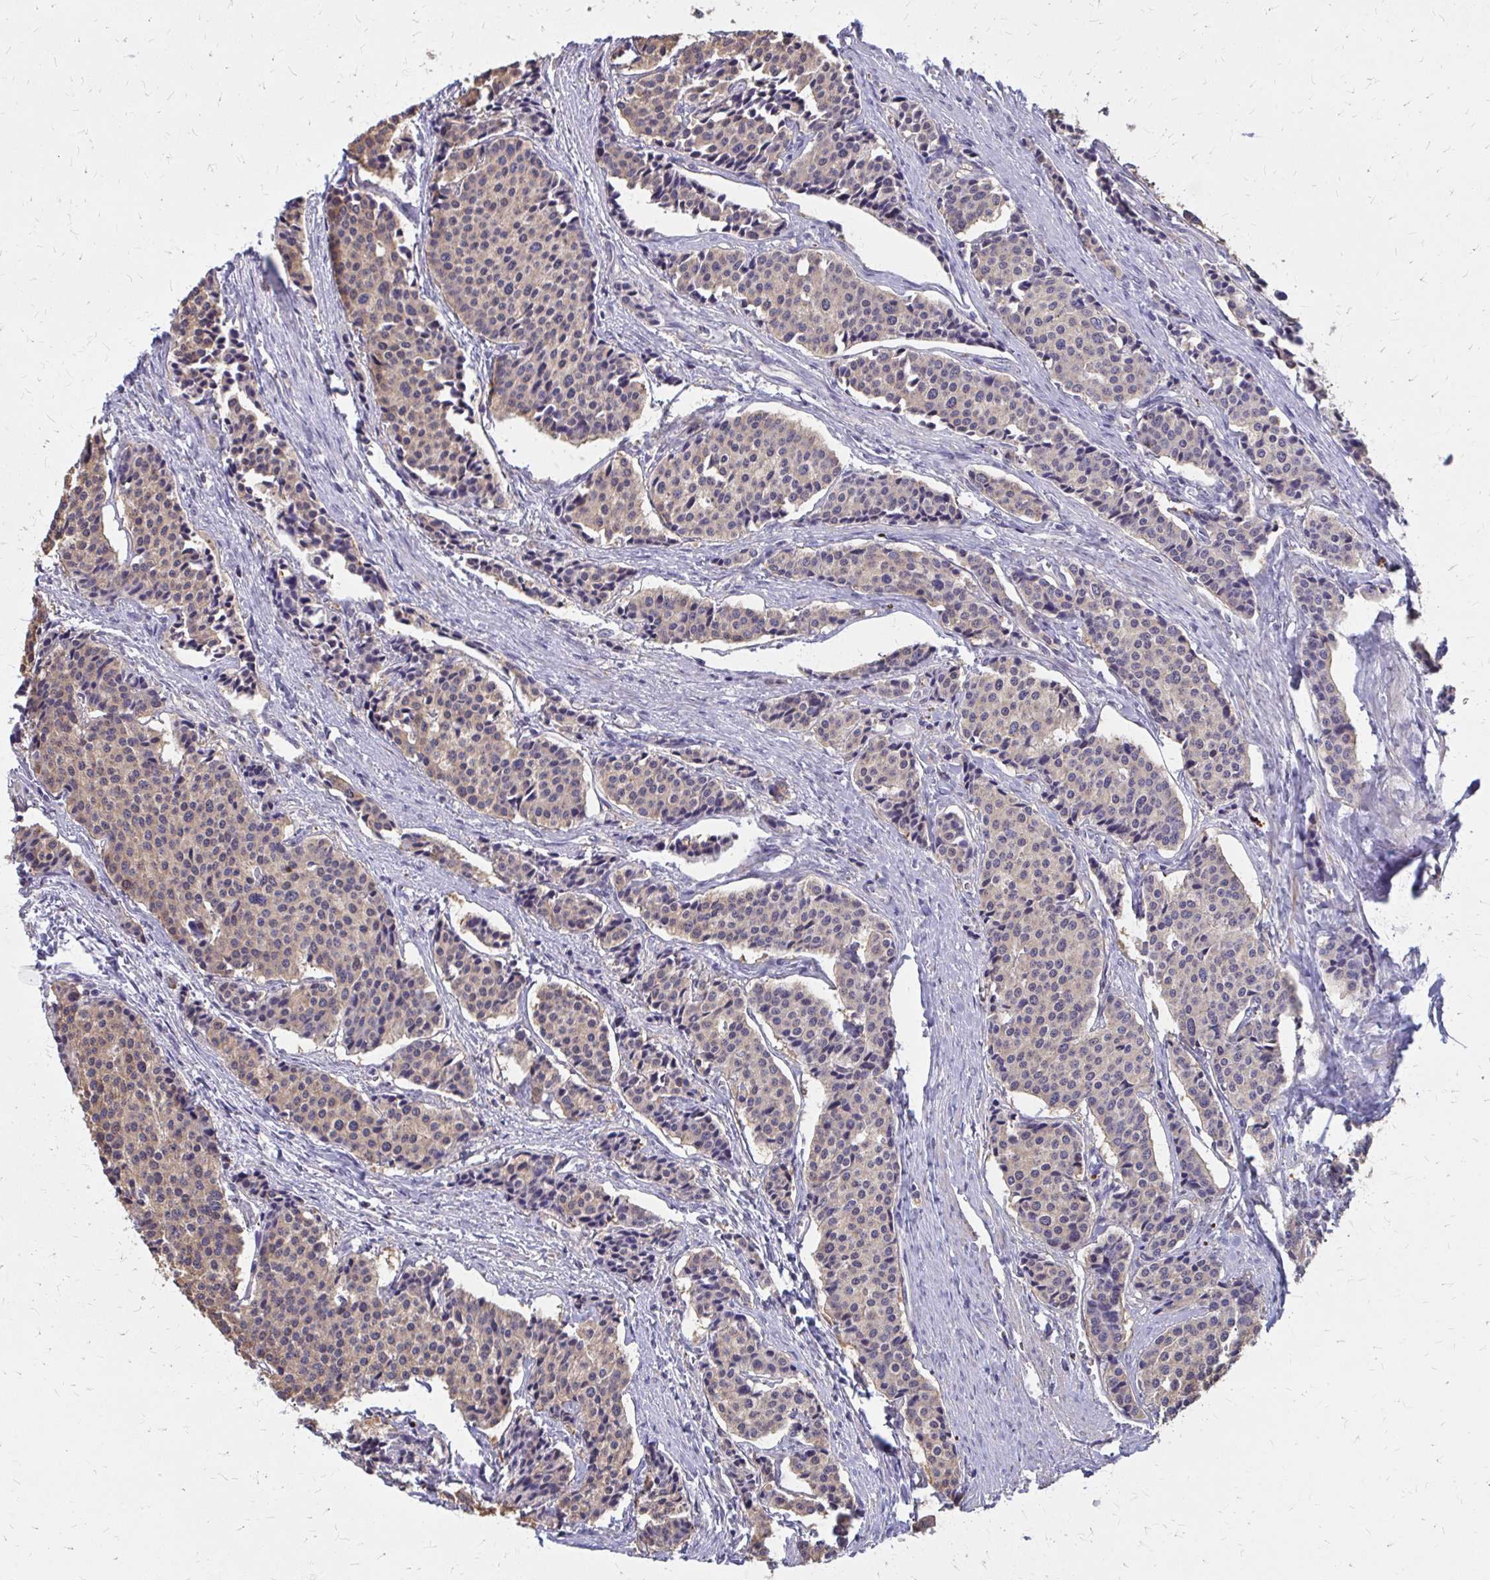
{"staining": {"intensity": "weak", "quantity": "25%-75%", "location": "cytoplasmic/membranous"}, "tissue": "carcinoid", "cell_type": "Tumor cells", "image_type": "cancer", "snomed": [{"axis": "morphology", "description": "Carcinoid, malignant, NOS"}, {"axis": "topography", "description": "Small intestine"}], "caption": "Immunohistochemistry staining of carcinoid (malignant), which shows low levels of weak cytoplasmic/membranous positivity in approximately 25%-75% of tumor cells indicating weak cytoplasmic/membranous protein positivity. The staining was performed using DAB (brown) for protein detection and nuclei were counterstained in hematoxylin (blue).", "gene": "IFI44L", "patient": {"sex": "male", "age": 73}}